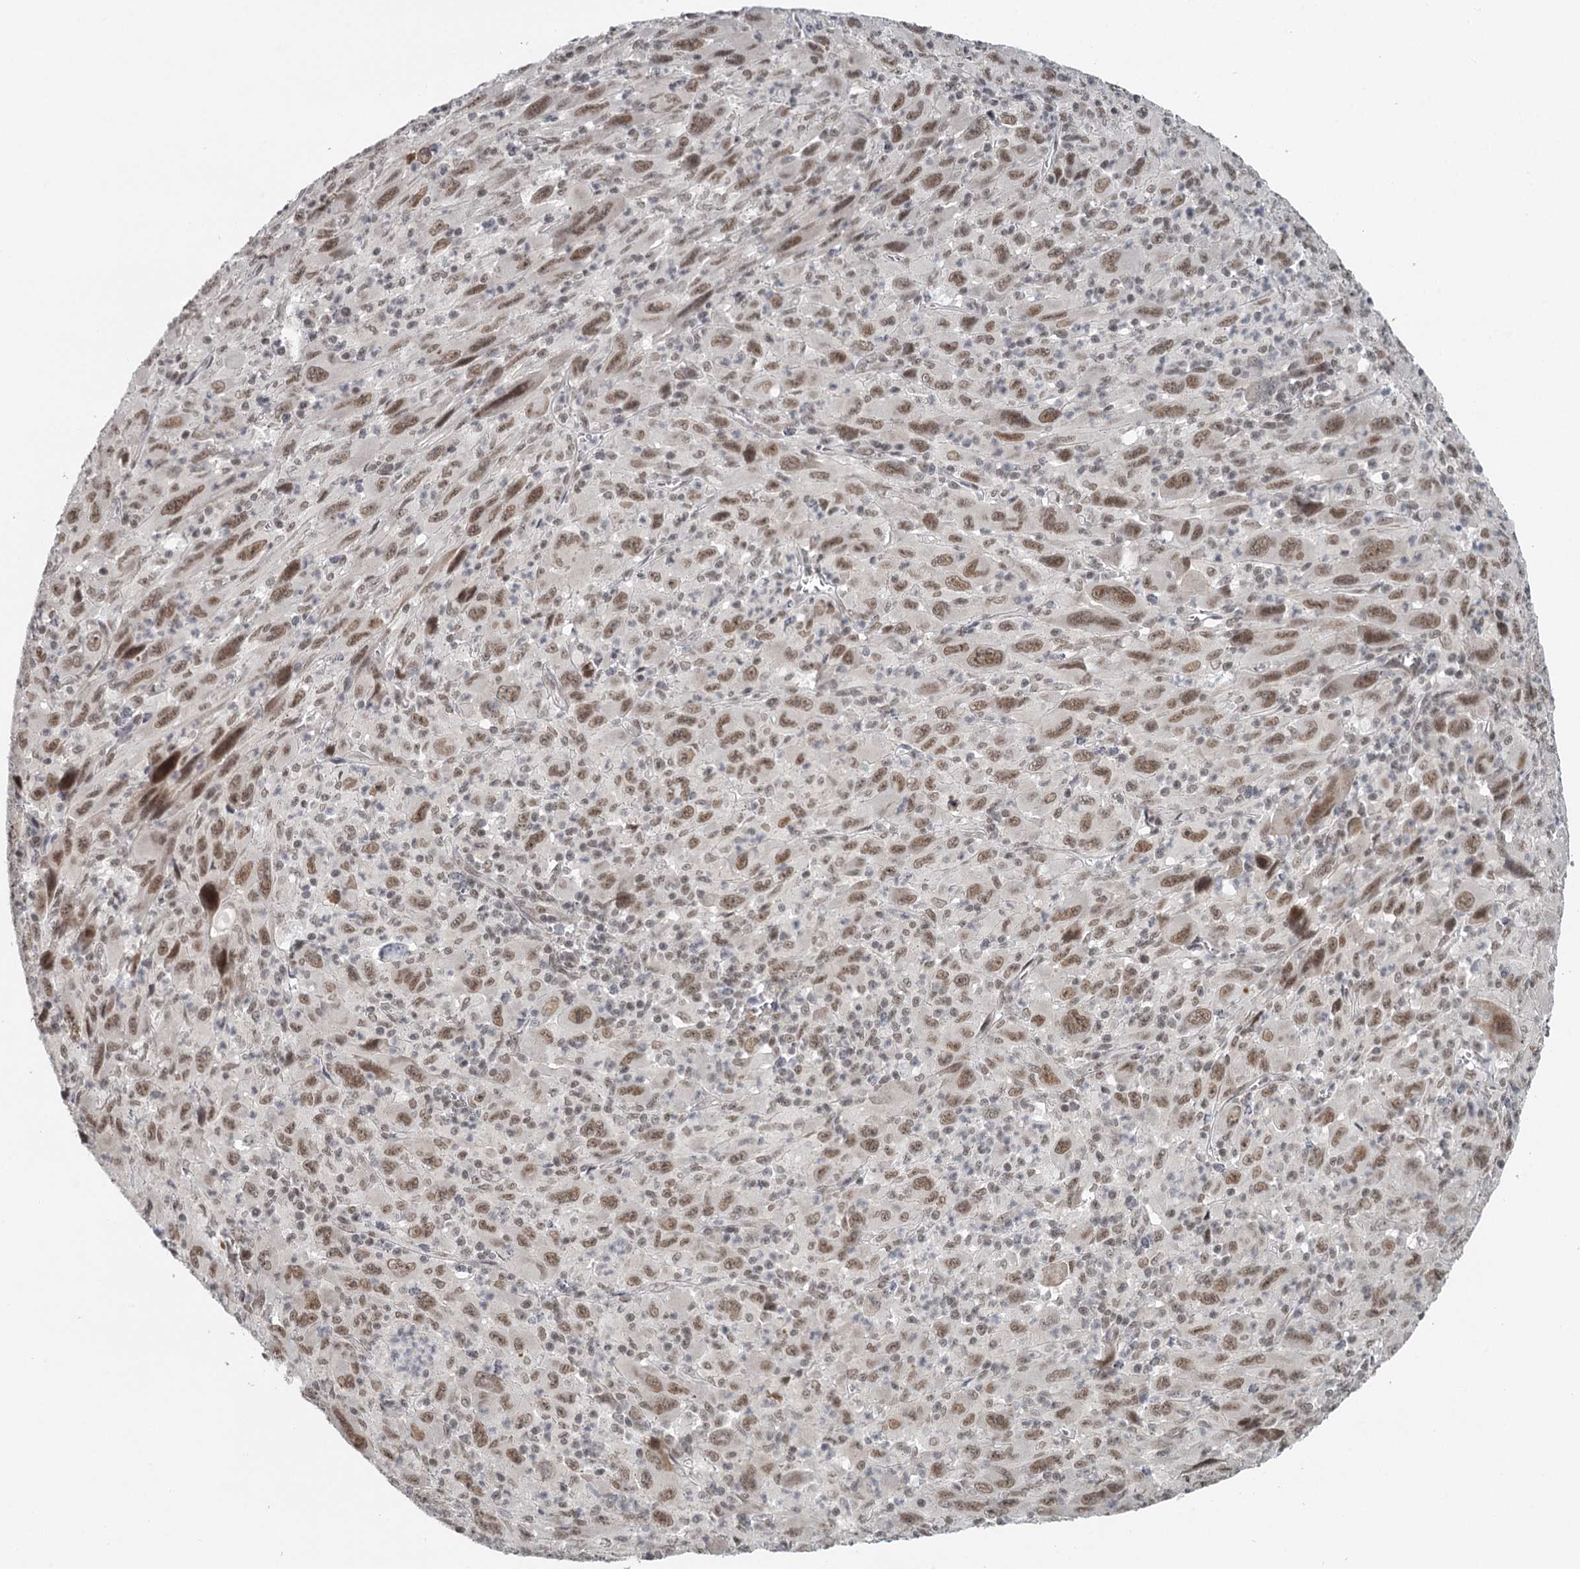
{"staining": {"intensity": "moderate", "quantity": ">75%", "location": "nuclear"}, "tissue": "melanoma", "cell_type": "Tumor cells", "image_type": "cancer", "snomed": [{"axis": "morphology", "description": "Malignant melanoma, Metastatic site"}, {"axis": "topography", "description": "Skin"}], "caption": "Malignant melanoma (metastatic site) tissue displays moderate nuclear staining in approximately >75% of tumor cells, visualized by immunohistochemistry. The staining is performed using DAB brown chromogen to label protein expression. The nuclei are counter-stained blue using hematoxylin.", "gene": "FAM13C", "patient": {"sex": "female", "age": 56}}